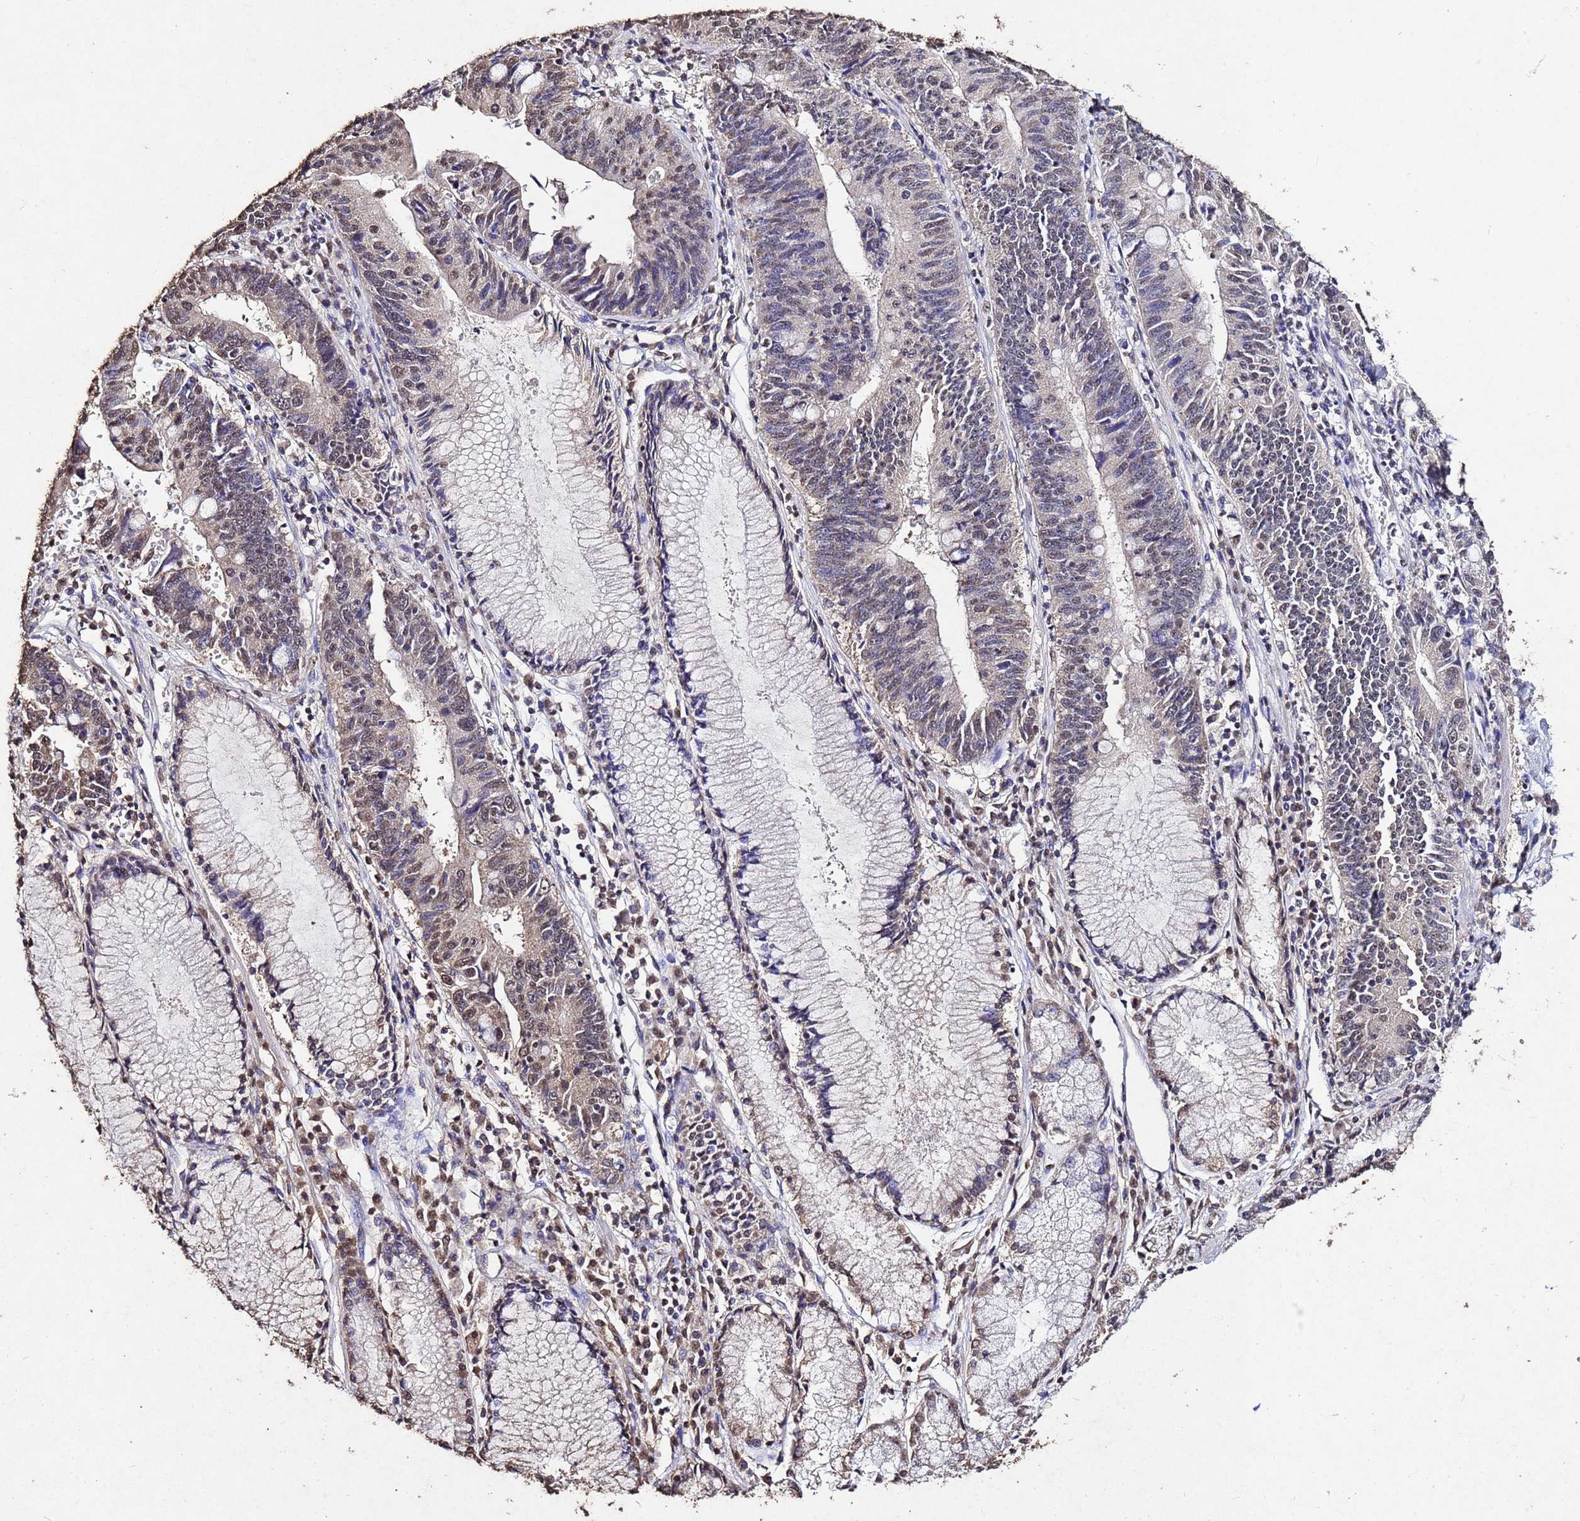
{"staining": {"intensity": "weak", "quantity": "<25%", "location": "nuclear"}, "tissue": "stomach cancer", "cell_type": "Tumor cells", "image_type": "cancer", "snomed": [{"axis": "morphology", "description": "Adenocarcinoma, NOS"}, {"axis": "topography", "description": "Stomach"}], "caption": "An image of stomach cancer (adenocarcinoma) stained for a protein exhibits no brown staining in tumor cells.", "gene": "MYOCD", "patient": {"sex": "male", "age": 59}}